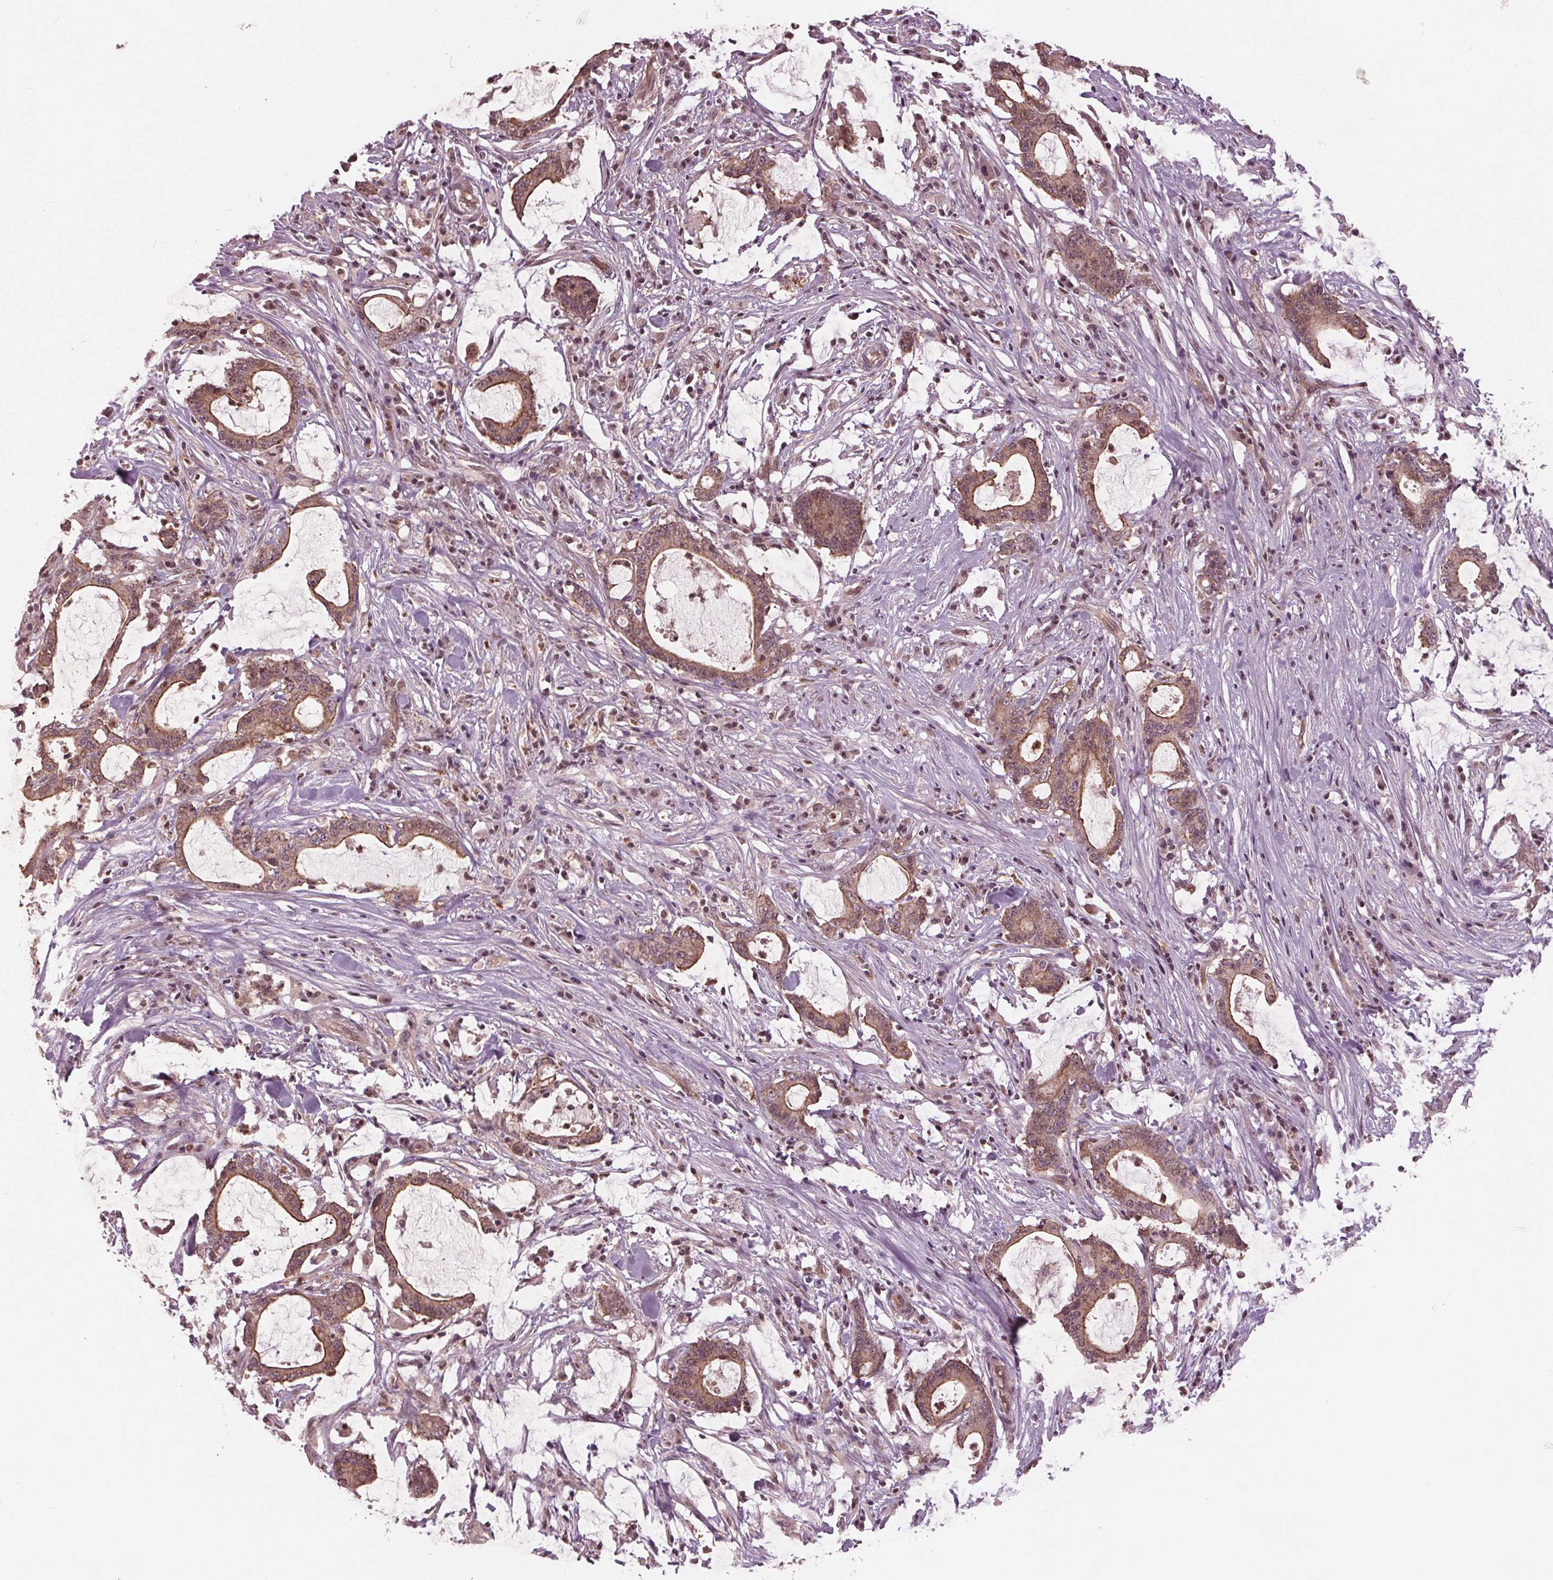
{"staining": {"intensity": "moderate", "quantity": ">75%", "location": "cytoplasmic/membranous"}, "tissue": "stomach cancer", "cell_type": "Tumor cells", "image_type": "cancer", "snomed": [{"axis": "morphology", "description": "Adenocarcinoma, NOS"}, {"axis": "topography", "description": "Stomach, upper"}], "caption": "Protein expression analysis of stomach cancer demonstrates moderate cytoplasmic/membranous expression in approximately >75% of tumor cells. Nuclei are stained in blue.", "gene": "BTBD1", "patient": {"sex": "male", "age": 68}}